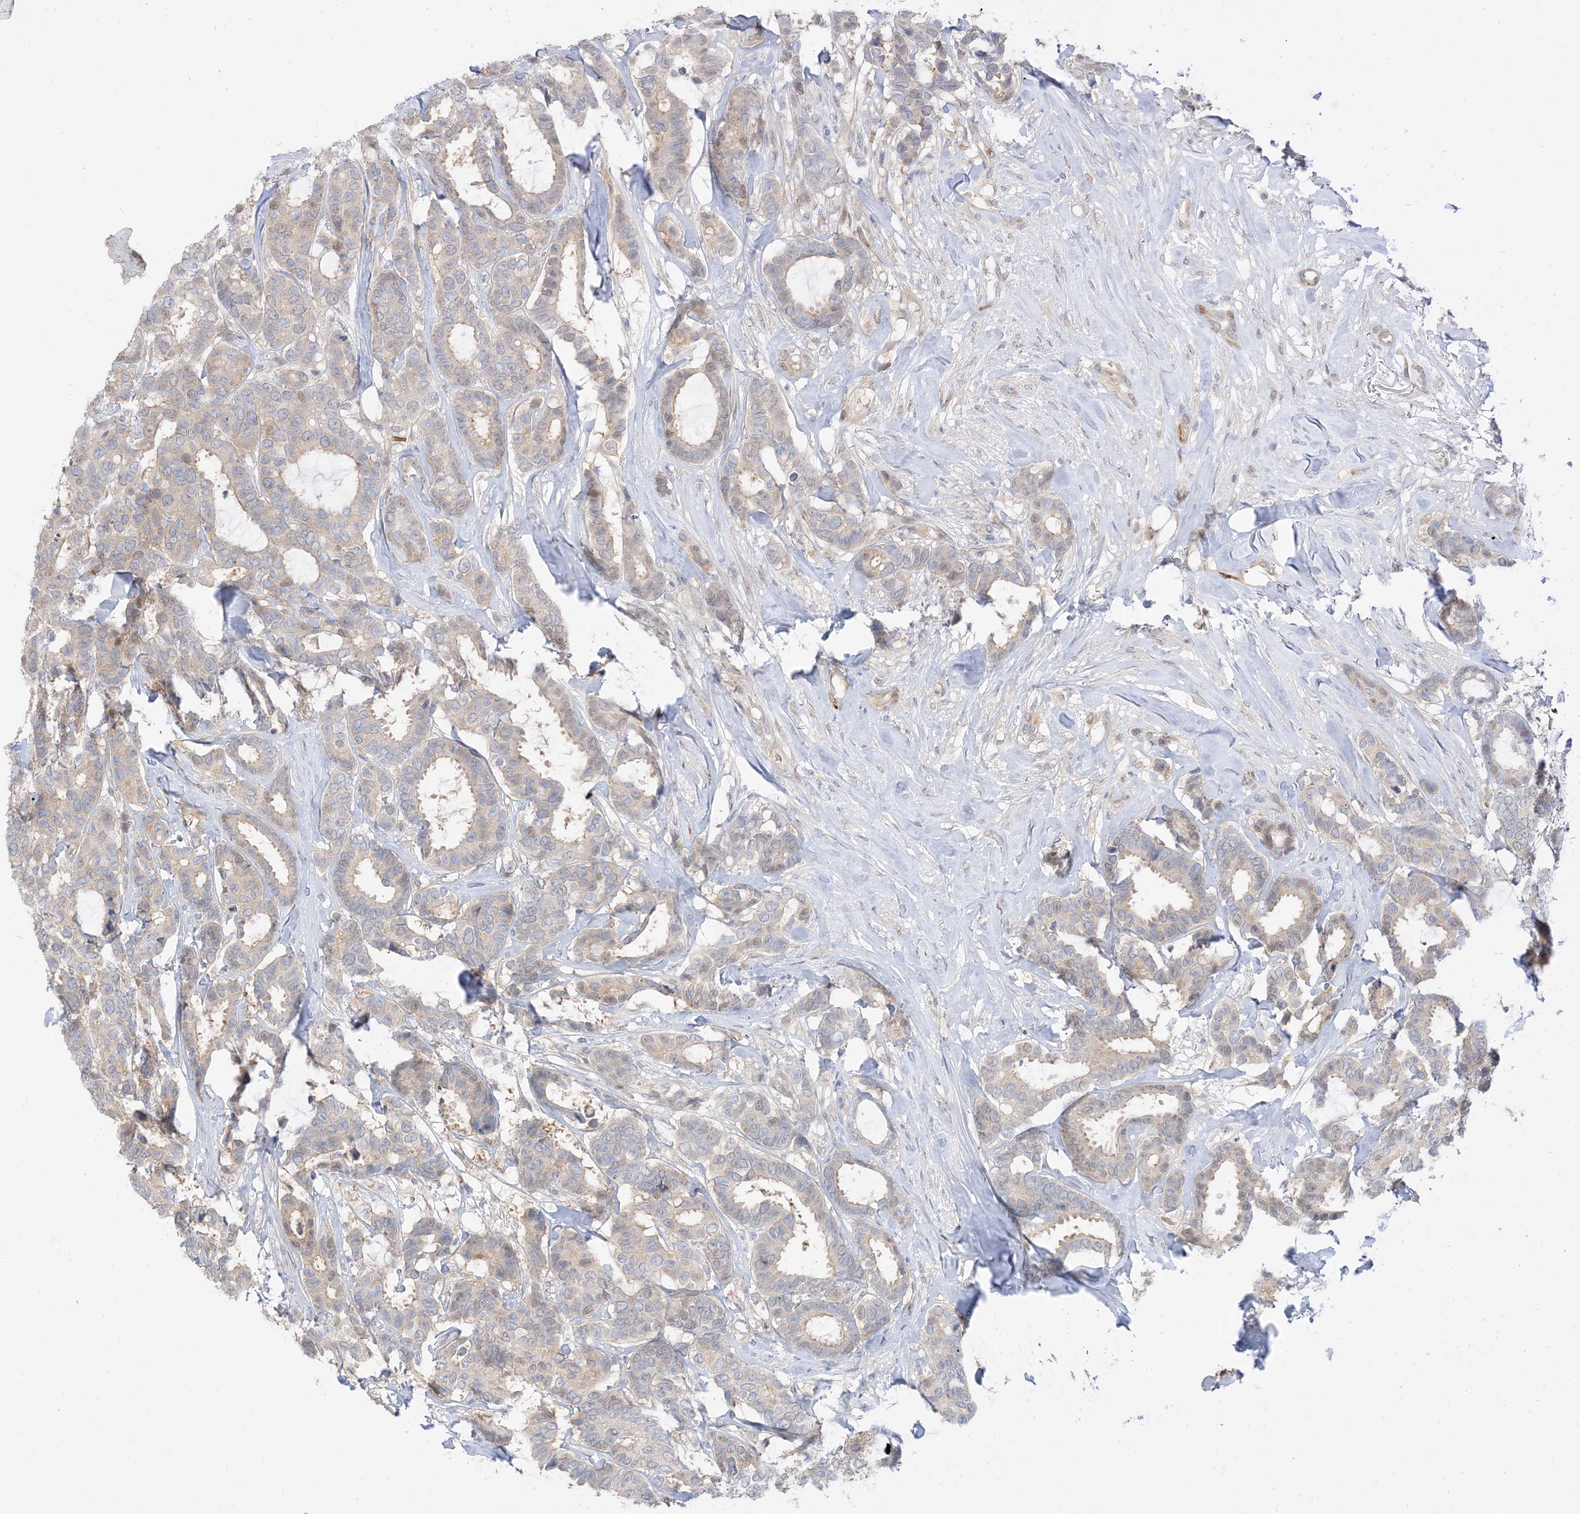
{"staining": {"intensity": "weak", "quantity": "<25%", "location": "cytoplasmic/membranous"}, "tissue": "breast cancer", "cell_type": "Tumor cells", "image_type": "cancer", "snomed": [{"axis": "morphology", "description": "Duct carcinoma"}, {"axis": "topography", "description": "Breast"}], "caption": "Immunohistochemical staining of human infiltrating ductal carcinoma (breast) exhibits no significant positivity in tumor cells.", "gene": "RIN1", "patient": {"sex": "female", "age": 87}}